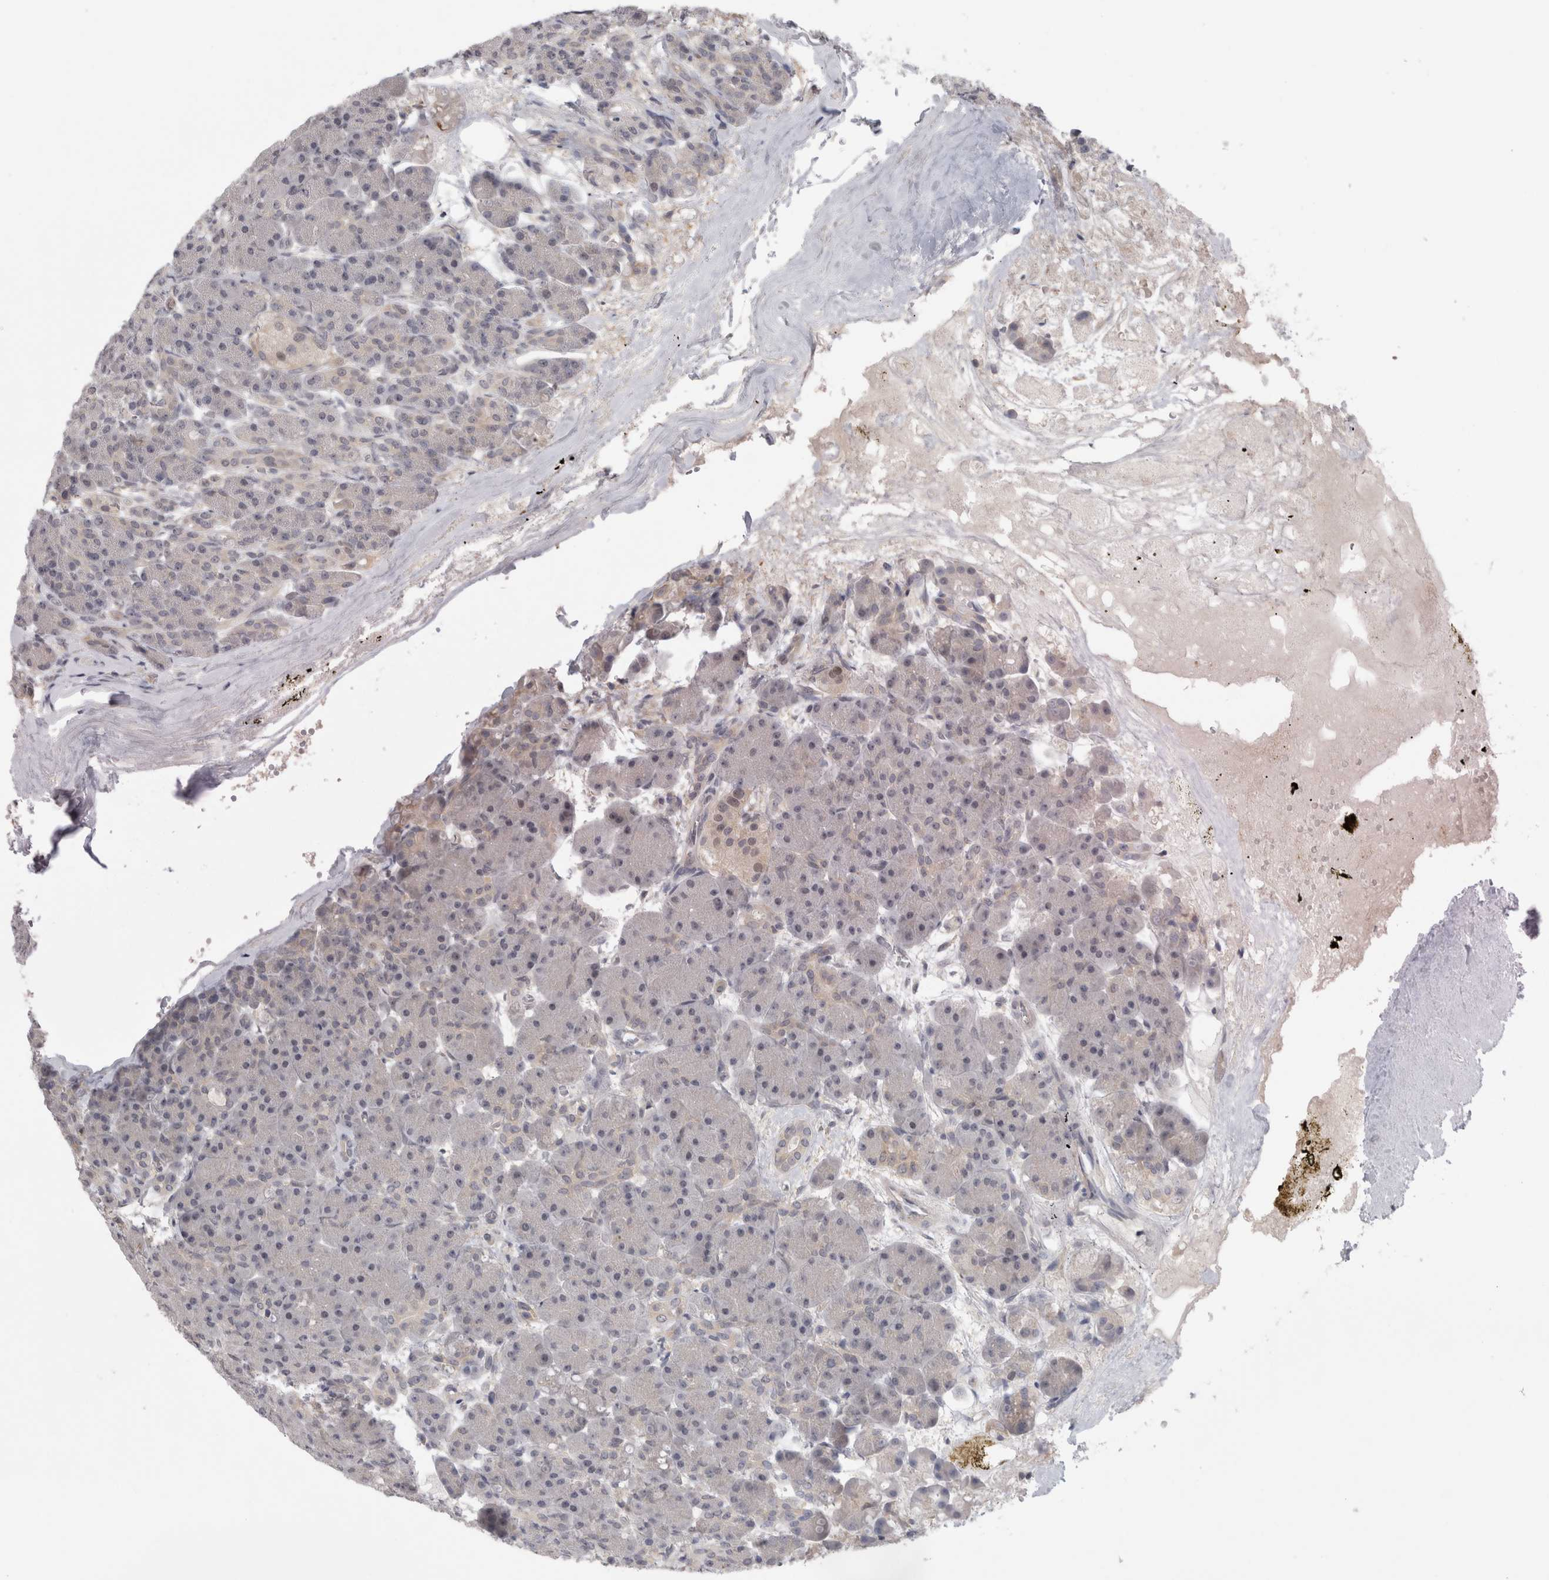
{"staining": {"intensity": "negative", "quantity": "none", "location": "none"}, "tissue": "pancreas", "cell_type": "Exocrine glandular cells", "image_type": "normal", "snomed": [{"axis": "morphology", "description": "Normal tissue, NOS"}, {"axis": "topography", "description": "Pancreas"}], "caption": "Image shows no significant protein staining in exocrine glandular cells of benign pancreas. Brightfield microscopy of immunohistochemistry (IHC) stained with DAB (3,3'-diaminobenzidine) (brown) and hematoxylin (blue), captured at high magnification.", "gene": "PIGP", "patient": {"sex": "male", "age": 63}}